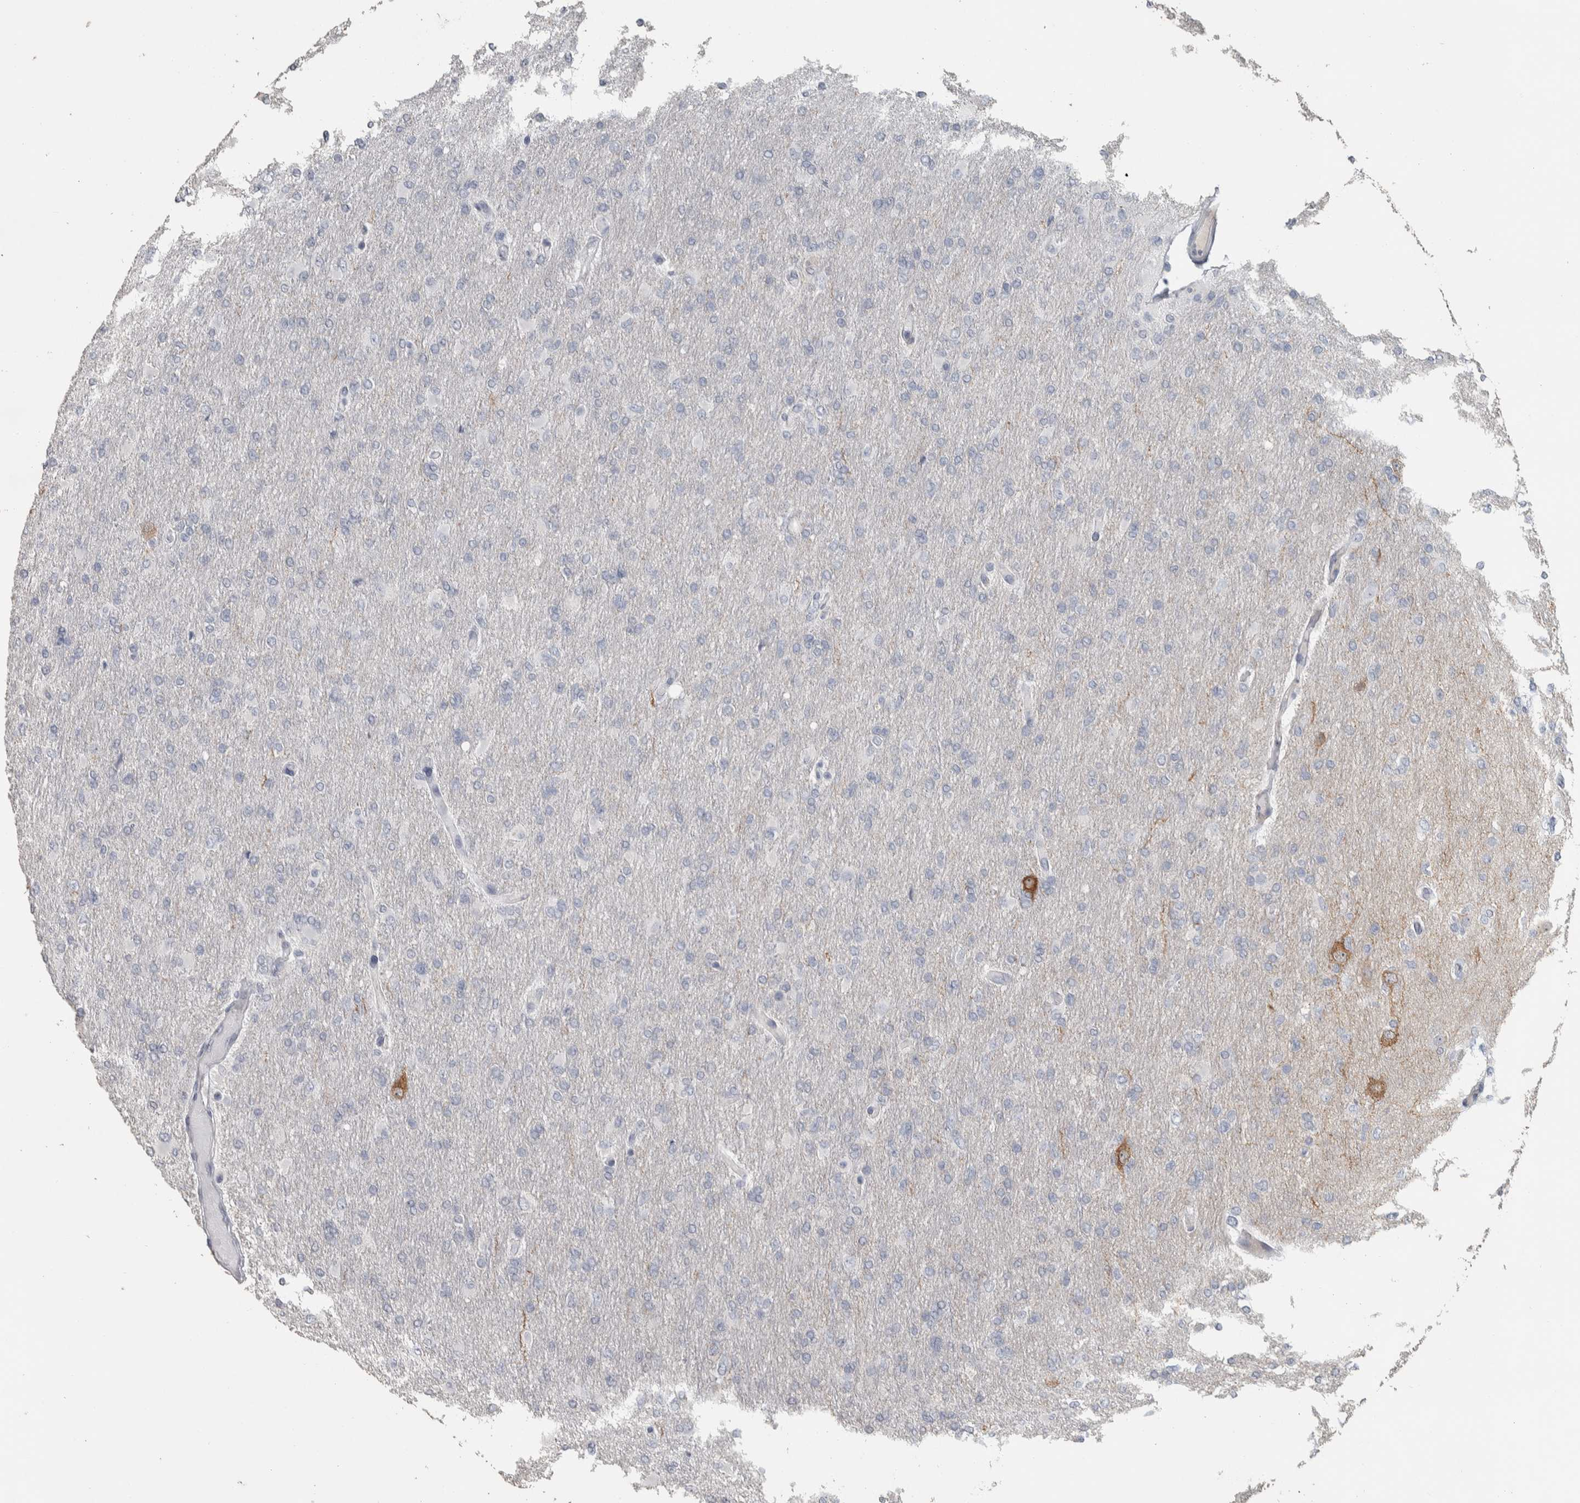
{"staining": {"intensity": "negative", "quantity": "none", "location": "none"}, "tissue": "glioma", "cell_type": "Tumor cells", "image_type": "cancer", "snomed": [{"axis": "morphology", "description": "Glioma, malignant, High grade"}, {"axis": "topography", "description": "Cerebral cortex"}], "caption": "An immunohistochemistry (IHC) micrograph of glioma is shown. There is no staining in tumor cells of glioma.", "gene": "DCAF10", "patient": {"sex": "female", "age": 36}}